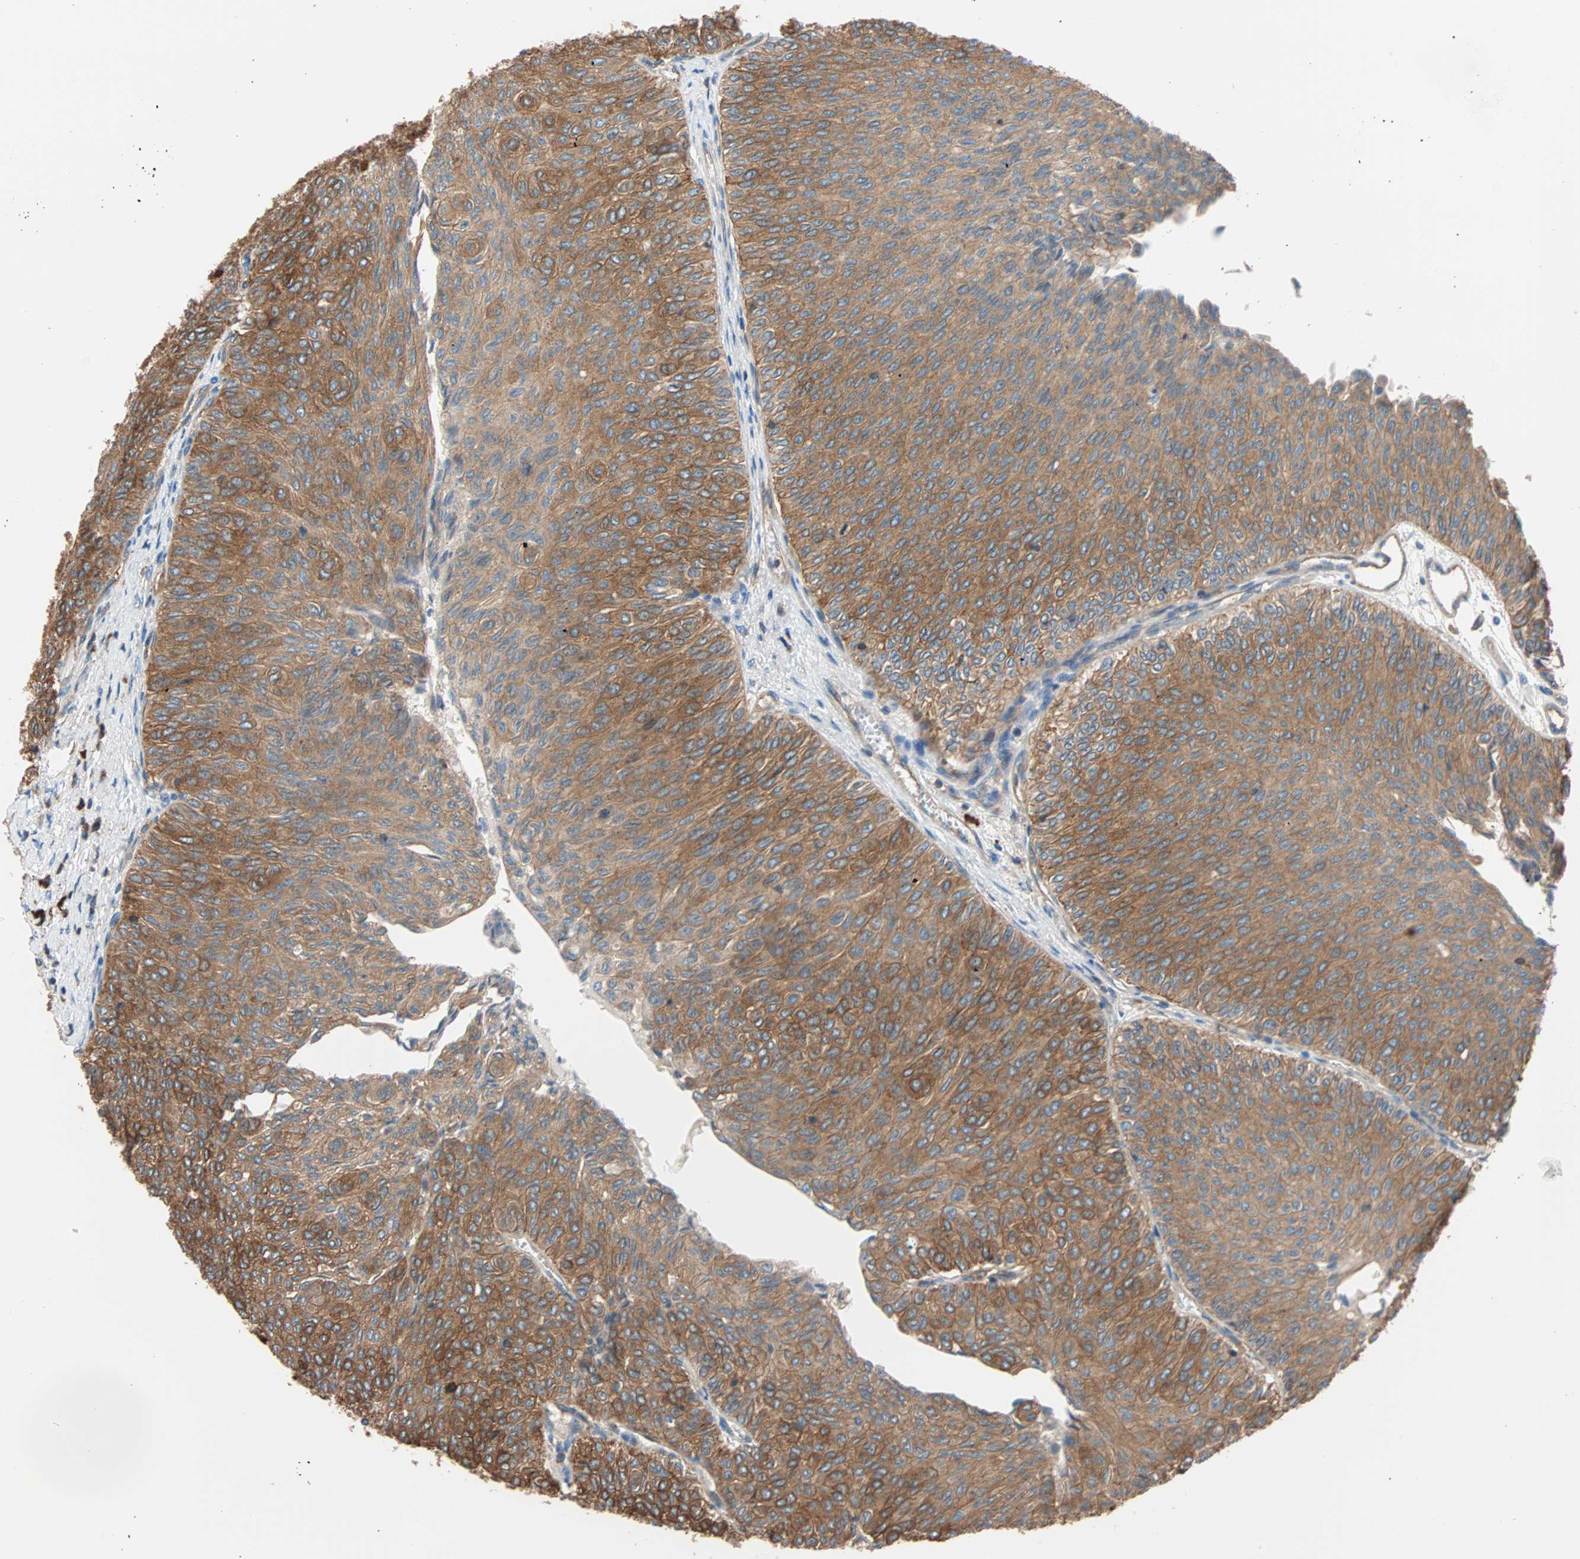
{"staining": {"intensity": "moderate", "quantity": ">75%", "location": "cytoplasmic/membranous"}, "tissue": "urothelial cancer", "cell_type": "Tumor cells", "image_type": "cancer", "snomed": [{"axis": "morphology", "description": "Urothelial carcinoma, Low grade"}, {"axis": "topography", "description": "Urinary bladder"}], "caption": "Tumor cells display medium levels of moderate cytoplasmic/membranous staining in approximately >75% of cells in urothelial cancer.", "gene": "EEF2", "patient": {"sex": "male", "age": 78}}